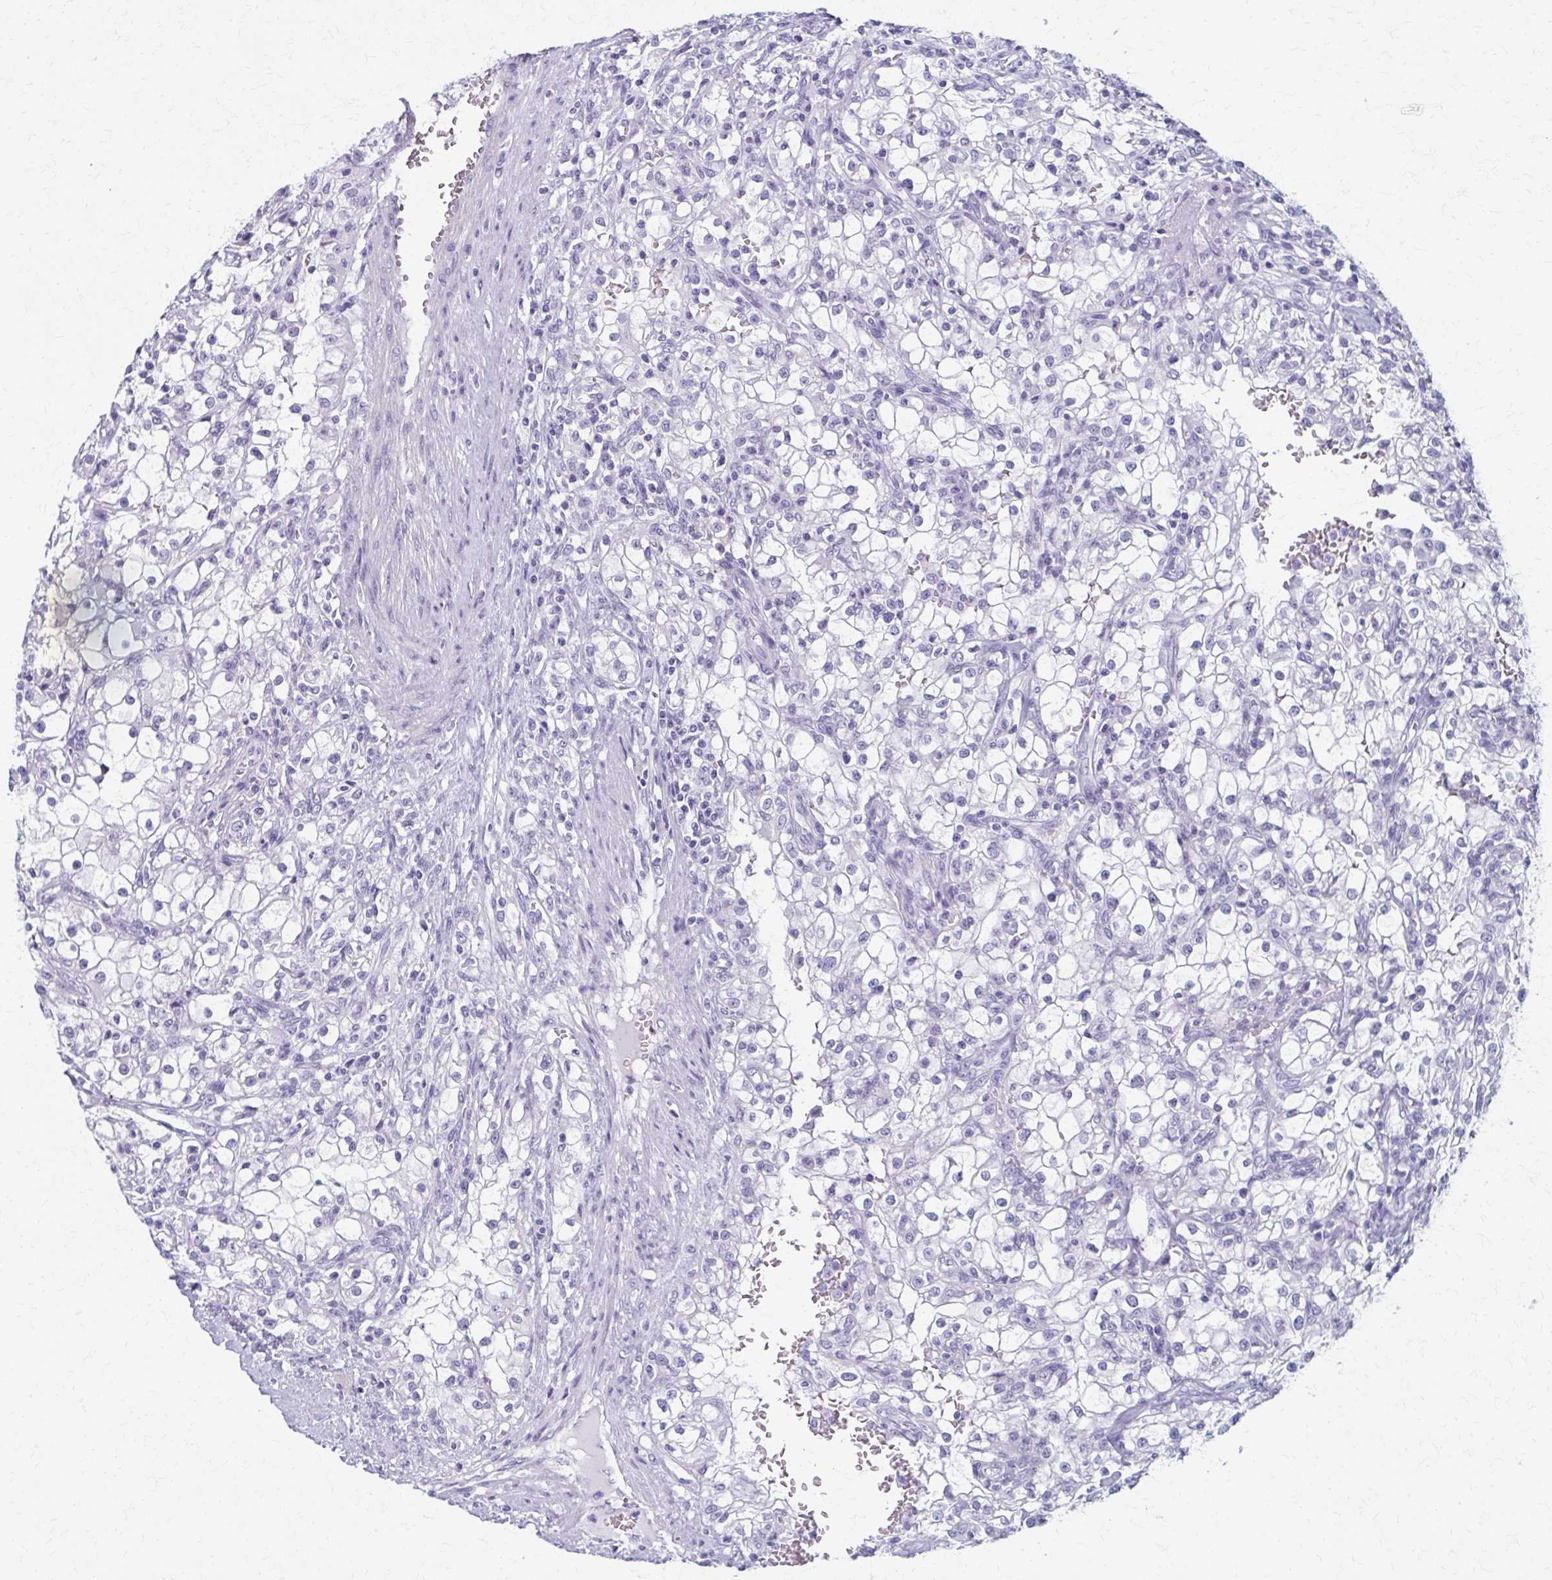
{"staining": {"intensity": "negative", "quantity": "none", "location": "none"}, "tissue": "renal cancer", "cell_type": "Tumor cells", "image_type": "cancer", "snomed": [{"axis": "morphology", "description": "Adenocarcinoma, NOS"}, {"axis": "topography", "description": "Kidney"}], "caption": "Adenocarcinoma (renal) stained for a protein using IHC demonstrates no staining tumor cells.", "gene": "MPLKIP", "patient": {"sex": "female", "age": 74}}